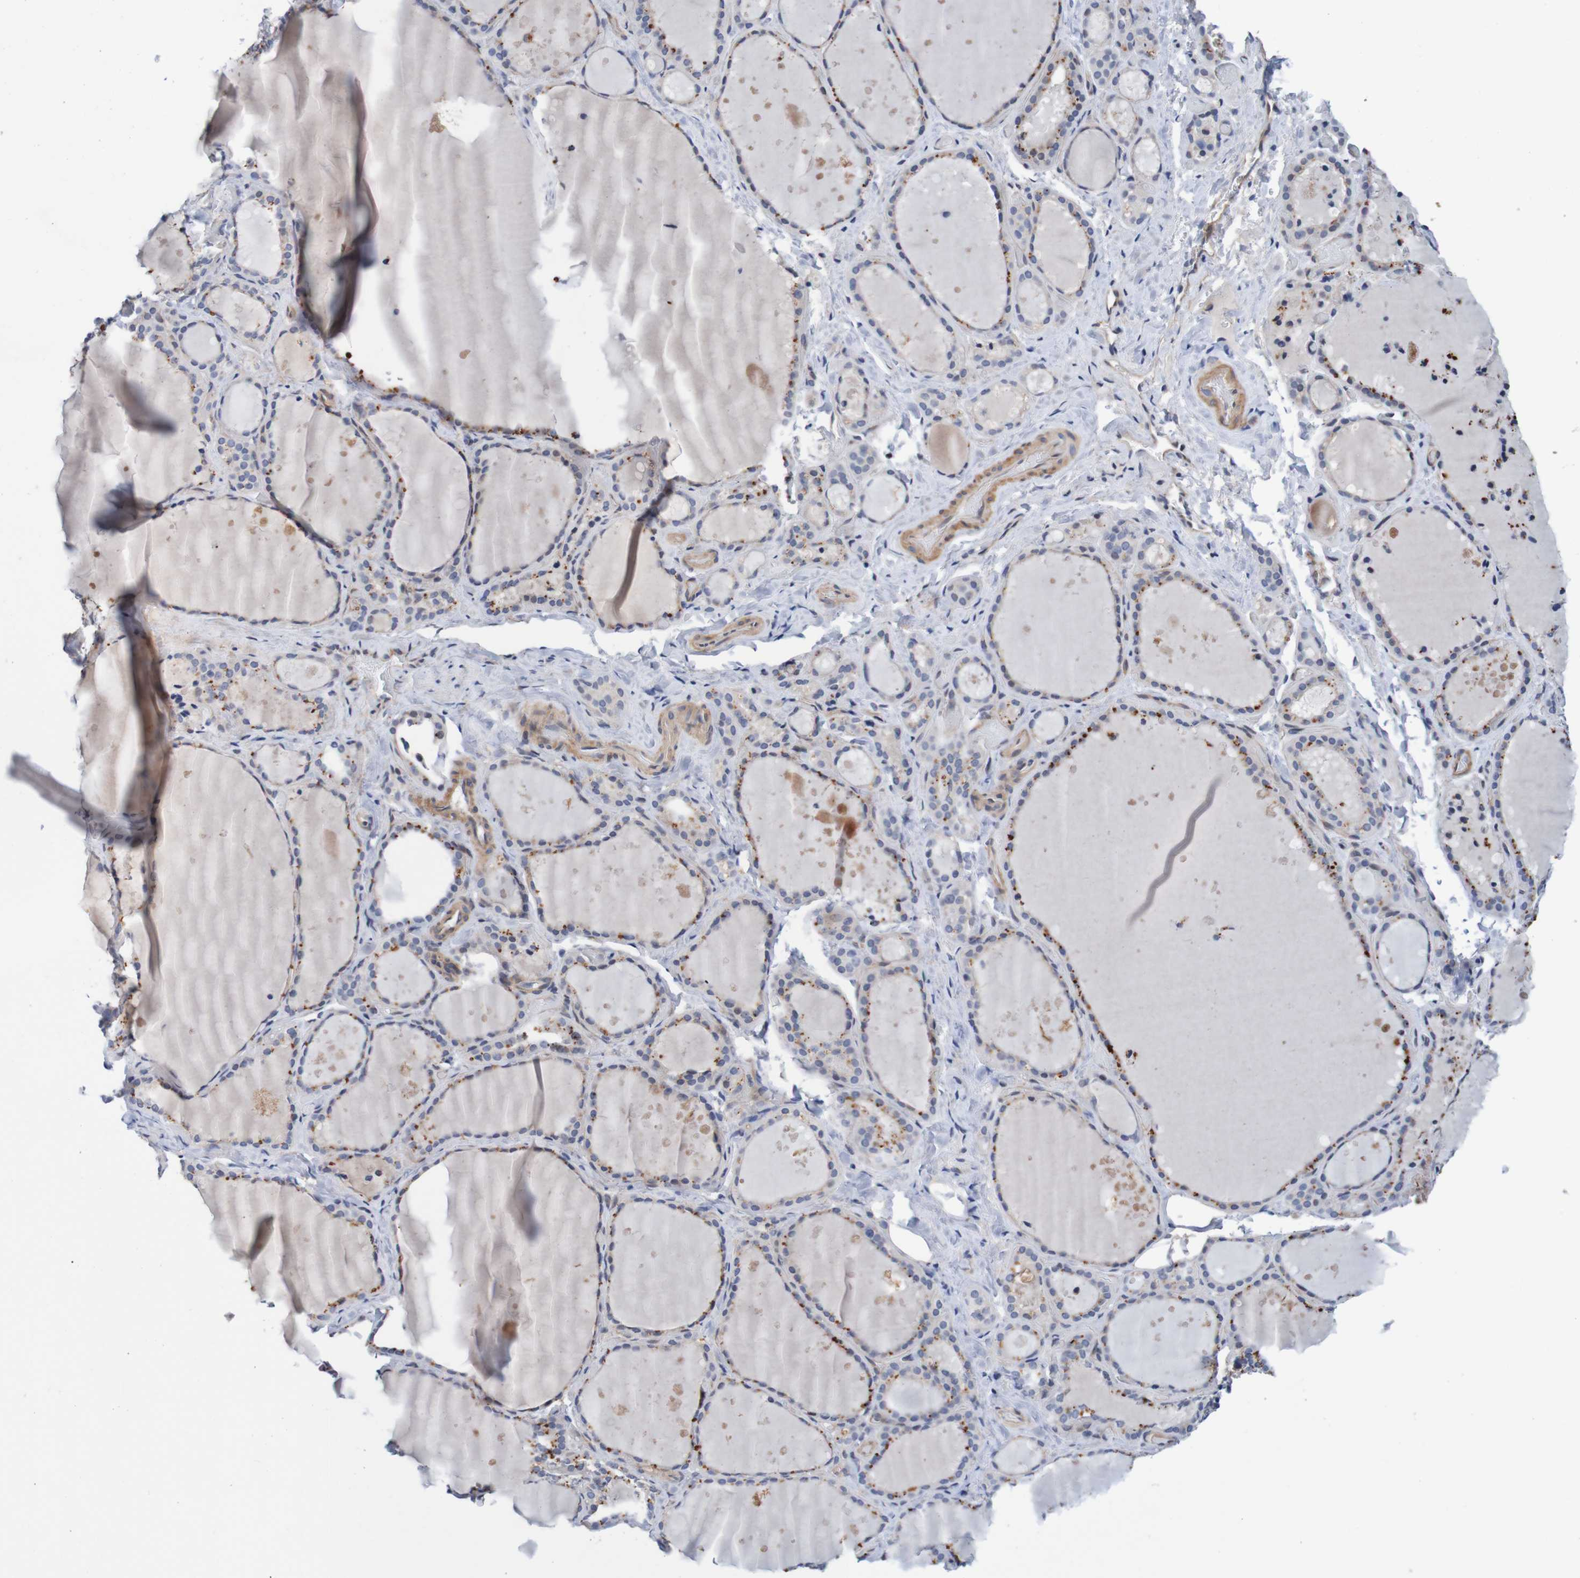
{"staining": {"intensity": "moderate", "quantity": "25%-75%", "location": "cytoplasmic/membranous"}, "tissue": "thyroid gland", "cell_type": "Glandular cells", "image_type": "normal", "snomed": [{"axis": "morphology", "description": "Normal tissue, NOS"}, {"axis": "topography", "description": "Thyroid gland"}], "caption": "DAB (3,3'-diaminobenzidine) immunohistochemical staining of benign human thyroid gland demonstrates moderate cytoplasmic/membranous protein staining in about 25%-75% of glandular cells. Nuclei are stained in blue.", "gene": "CPED1", "patient": {"sex": "female", "age": 44}}